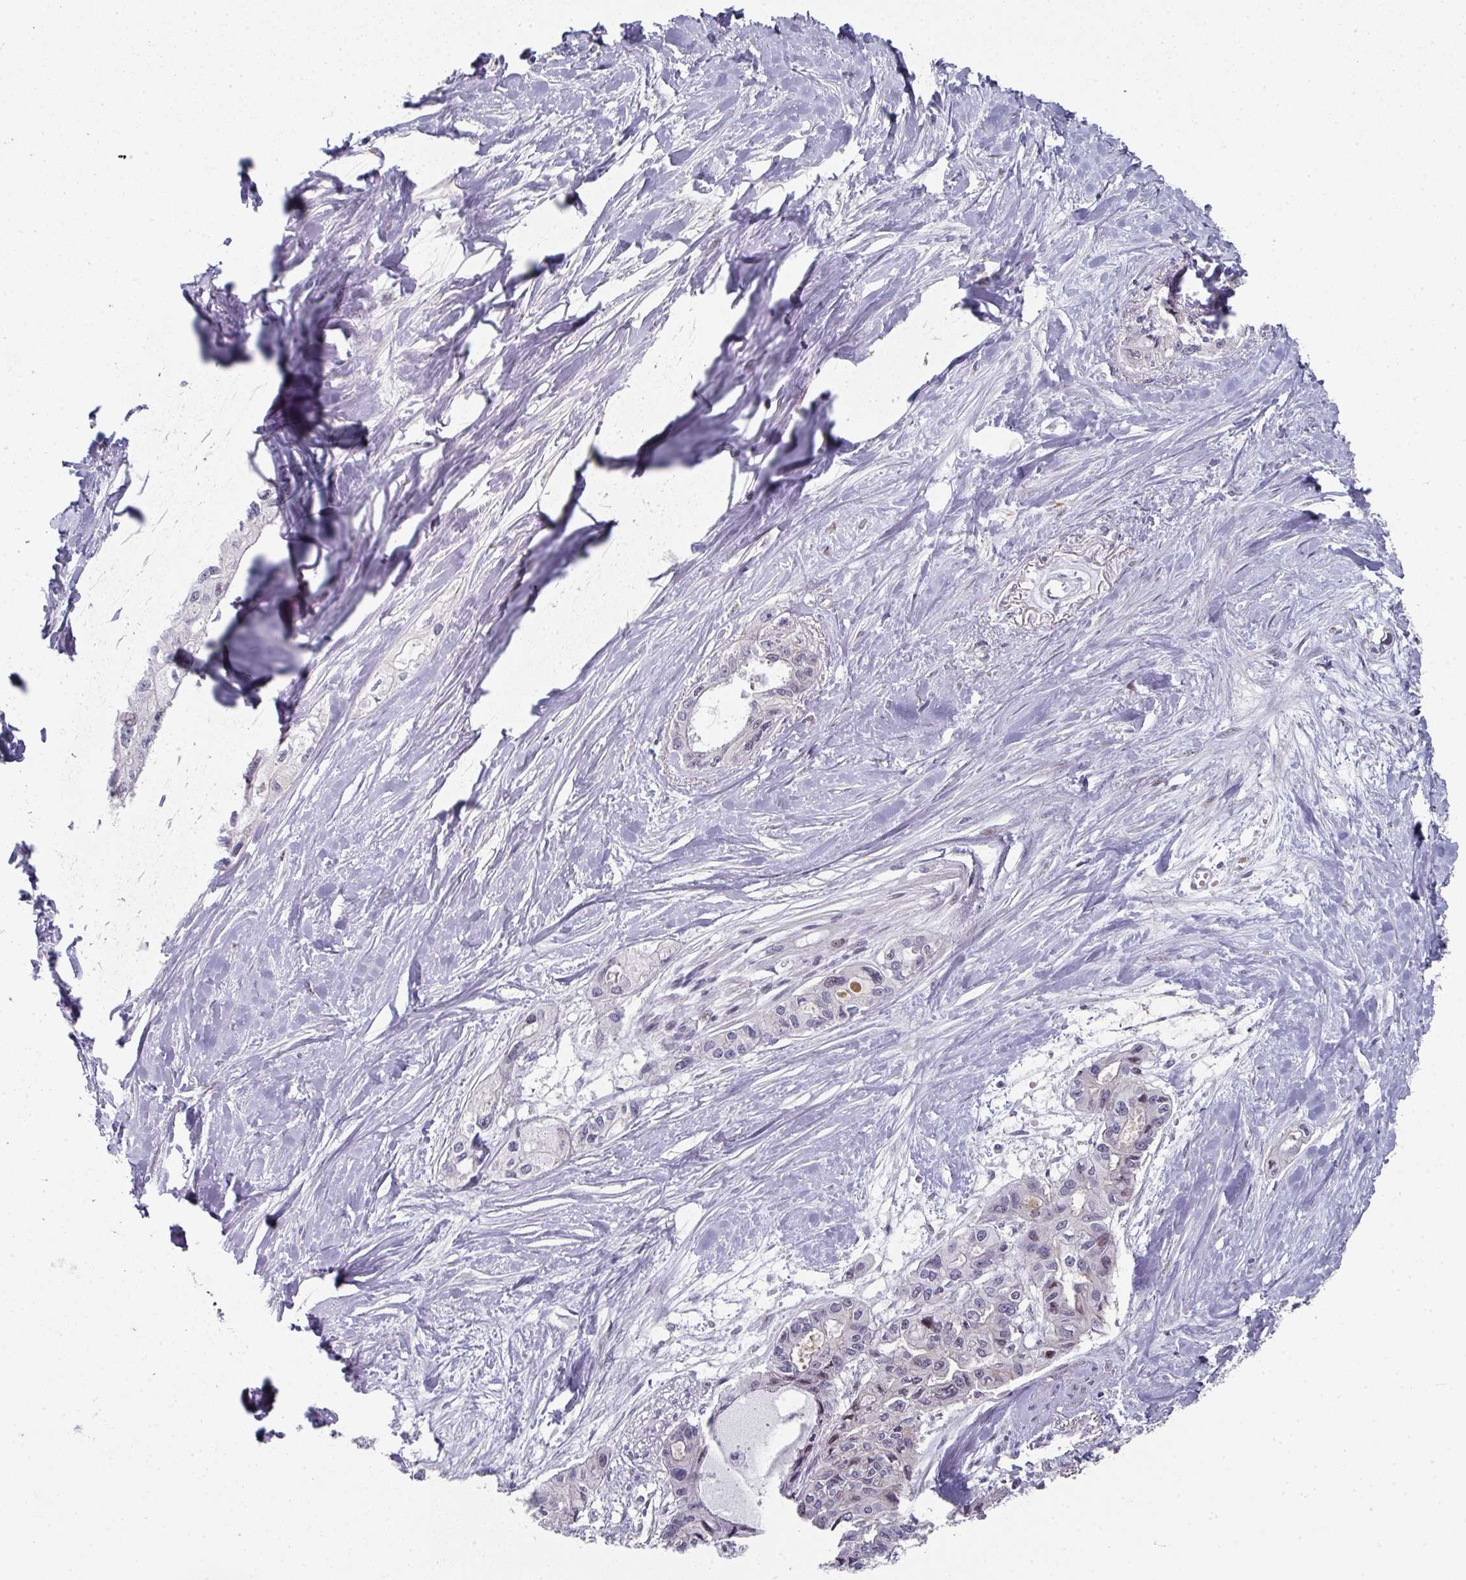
{"staining": {"intensity": "negative", "quantity": "none", "location": "none"}, "tissue": "pancreatic cancer", "cell_type": "Tumor cells", "image_type": "cancer", "snomed": [{"axis": "morphology", "description": "Adenocarcinoma, NOS"}, {"axis": "topography", "description": "Pancreas"}], "caption": "Immunohistochemistry (IHC) photomicrograph of human pancreatic cancer stained for a protein (brown), which demonstrates no positivity in tumor cells. Nuclei are stained in blue.", "gene": "TMCC1", "patient": {"sex": "female", "age": 50}}